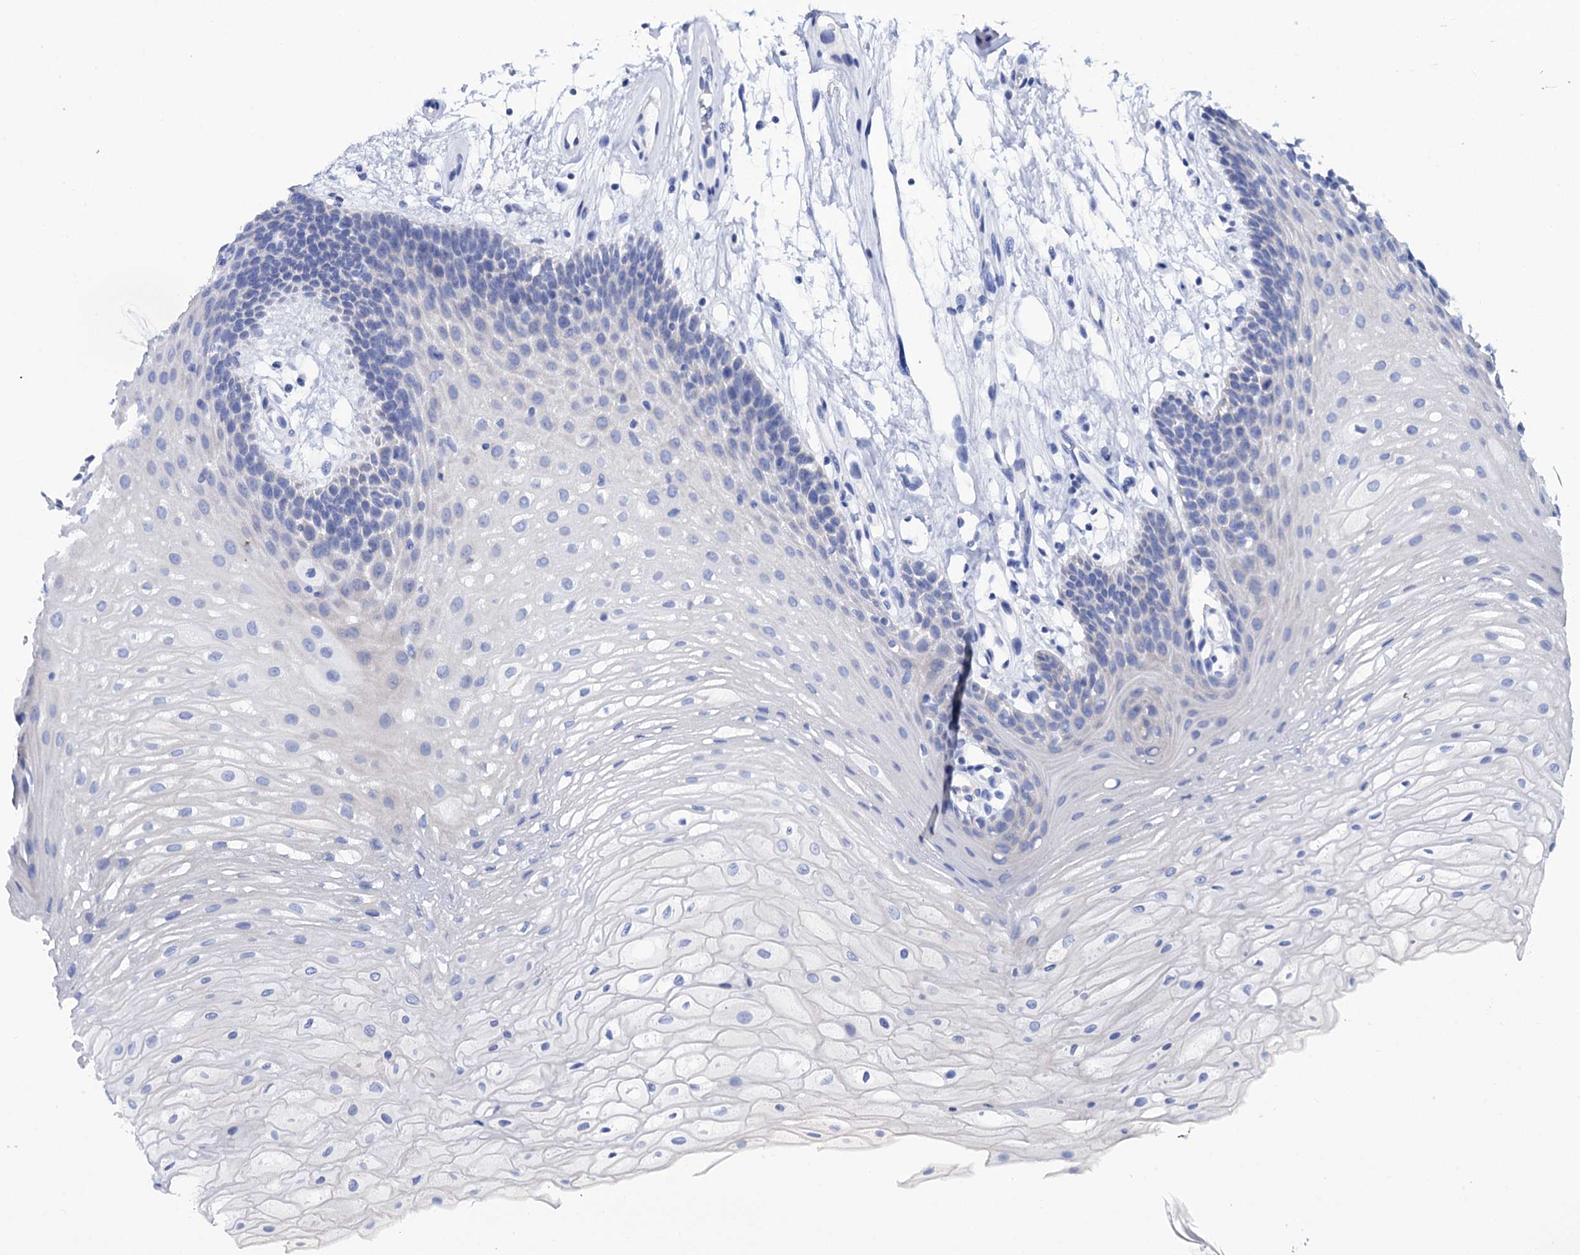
{"staining": {"intensity": "negative", "quantity": "none", "location": "none"}, "tissue": "oral mucosa", "cell_type": "Squamous epithelial cells", "image_type": "normal", "snomed": [{"axis": "morphology", "description": "Normal tissue, NOS"}, {"axis": "topography", "description": "Oral tissue"}], "caption": "Immunohistochemistry (IHC) photomicrograph of unremarkable oral mucosa stained for a protein (brown), which demonstrates no positivity in squamous epithelial cells. (Immunohistochemistry (IHC), brightfield microscopy, high magnification).", "gene": "RAB3IP", "patient": {"sex": "female", "age": 80}}